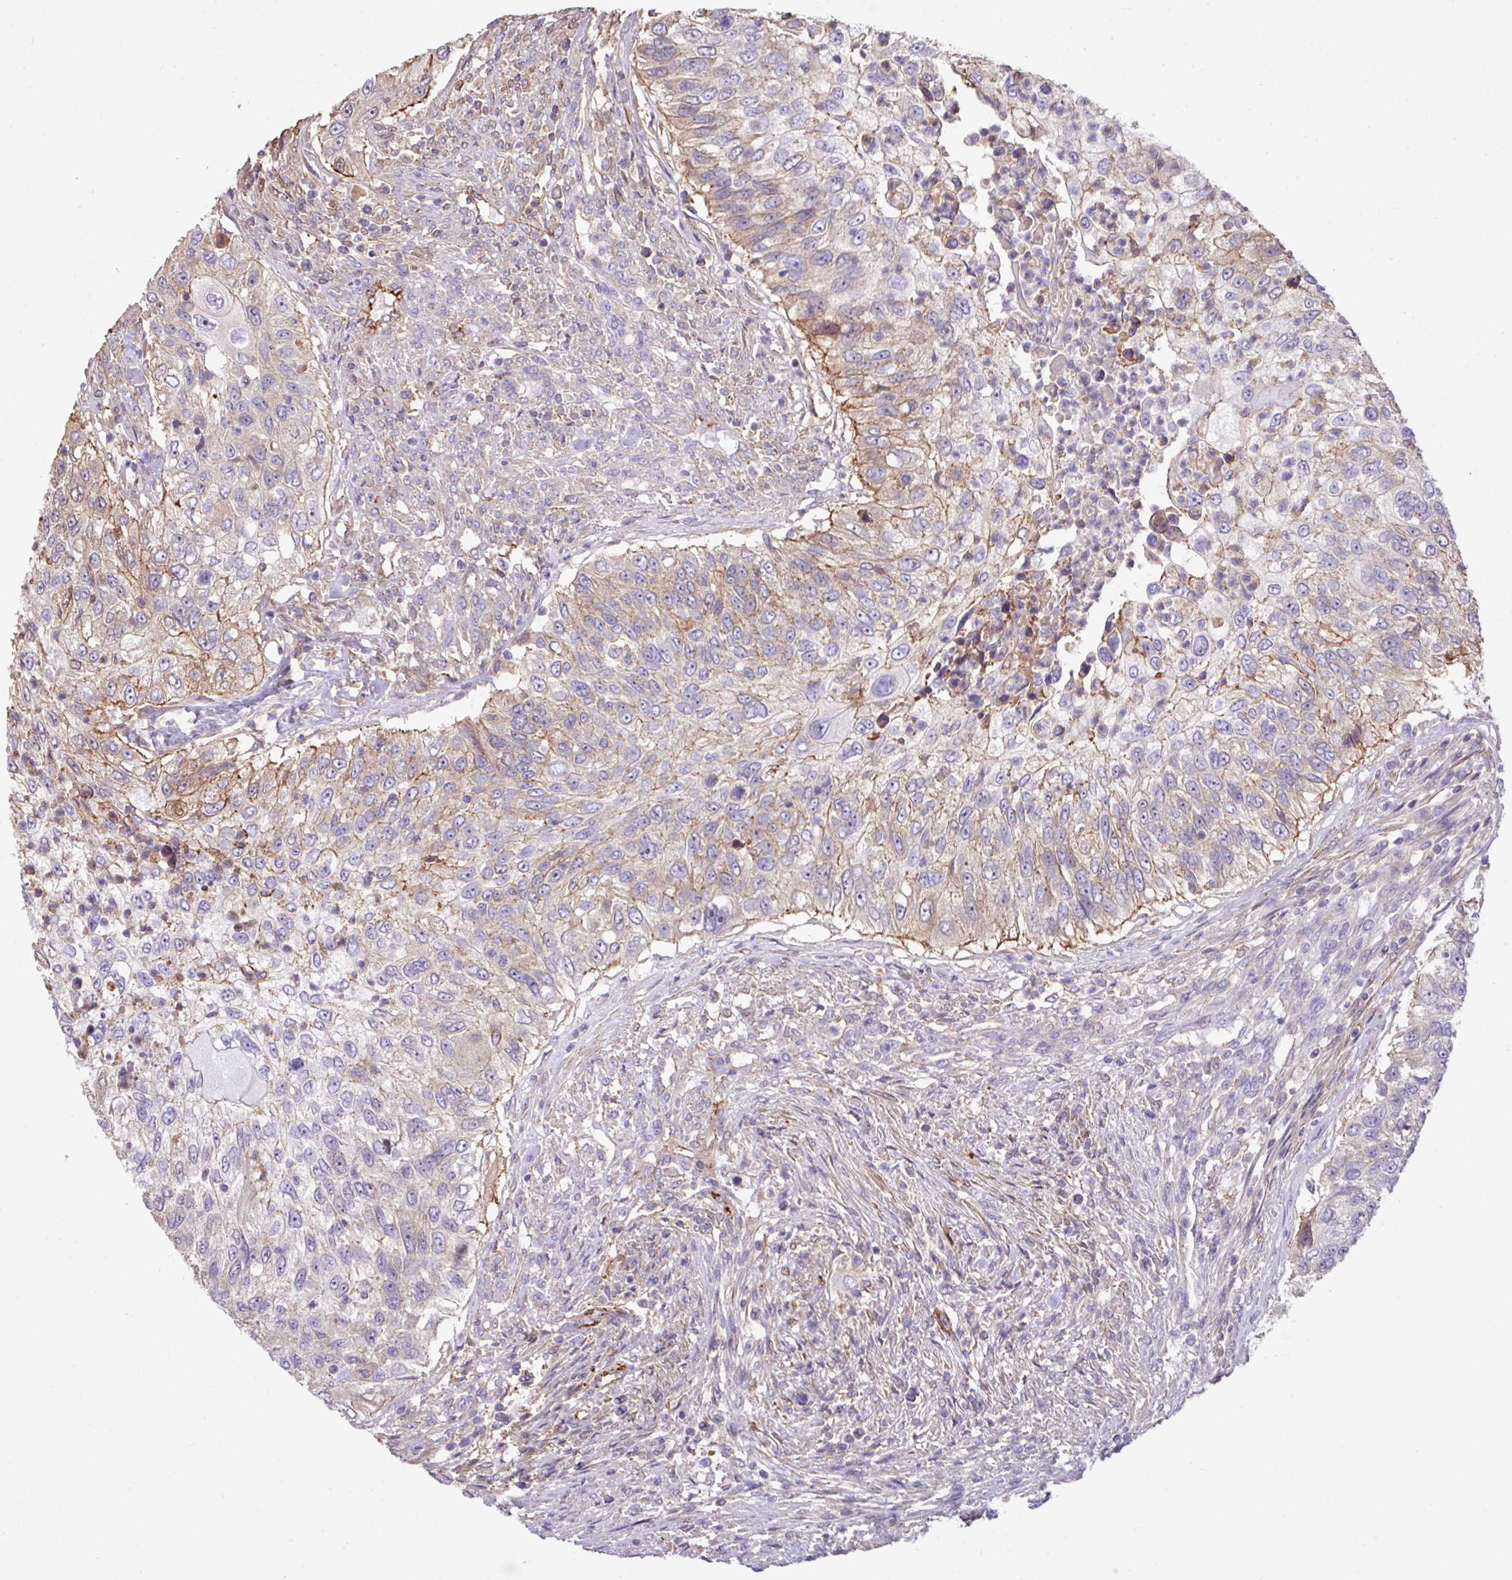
{"staining": {"intensity": "moderate", "quantity": "<25%", "location": "cytoplasmic/membranous"}, "tissue": "urothelial cancer", "cell_type": "Tumor cells", "image_type": "cancer", "snomed": [{"axis": "morphology", "description": "Urothelial carcinoma, High grade"}, {"axis": "topography", "description": "Urinary bladder"}], "caption": "DAB immunohistochemical staining of human urothelial carcinoma (high-grade) displays moderate cytoplasmic/membranous protein positivity in approximately <25% of tumor cells.", "gene": "LRRC53", "patient": {"sex": "female", "age": 60}}